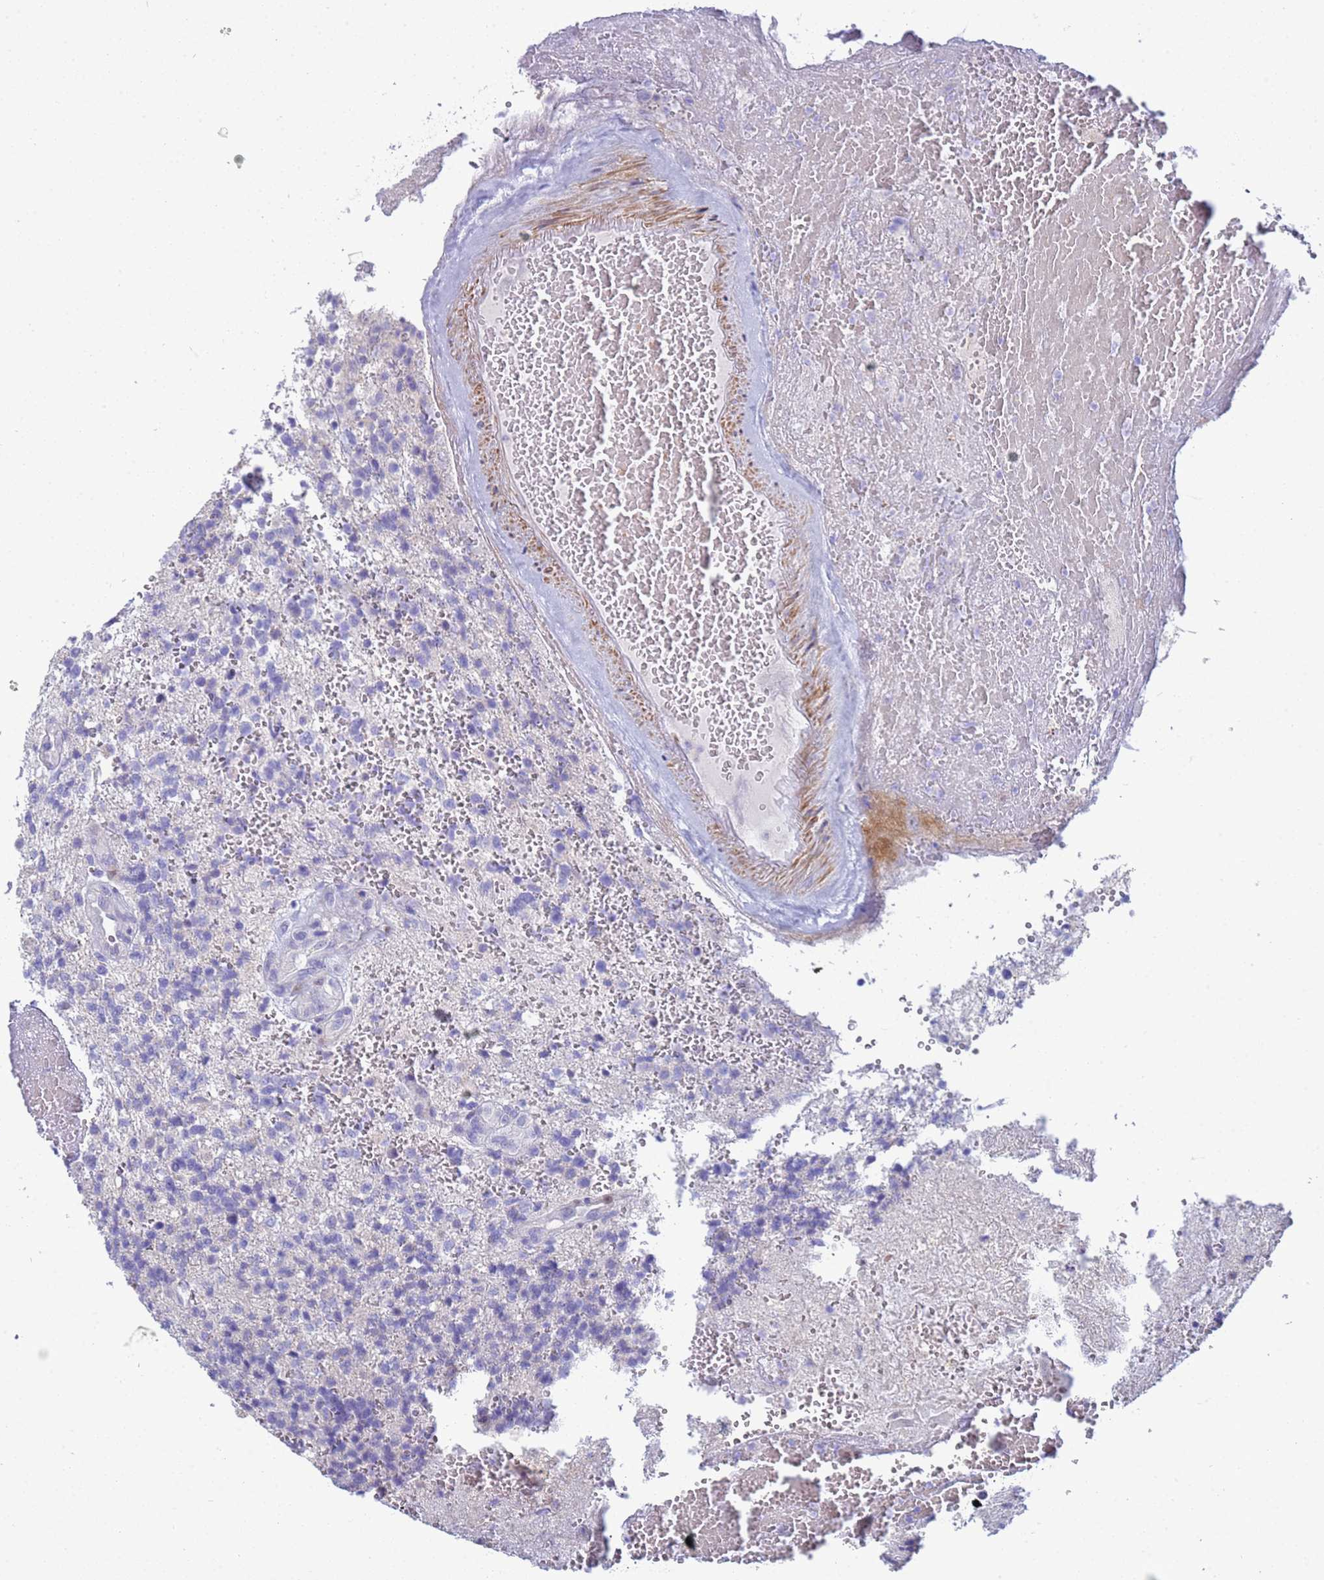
{"staining": {"intensity": "negative", "quantity": "none", "location": "none"}, "tissue": "glioma", "cell_type": "Tumor cells", "image_type": "cancer", "snomed": [{"axis": "morphology", "description": "Glioma, malignant, High grade"}, {"axis": "topography", "description": "Brain"}], "caption": "The histopathology image reveals no staining of tumor cells in glioma.", "gene": "PPP6R1", "patient": {"sex": "male", "age": 56}}